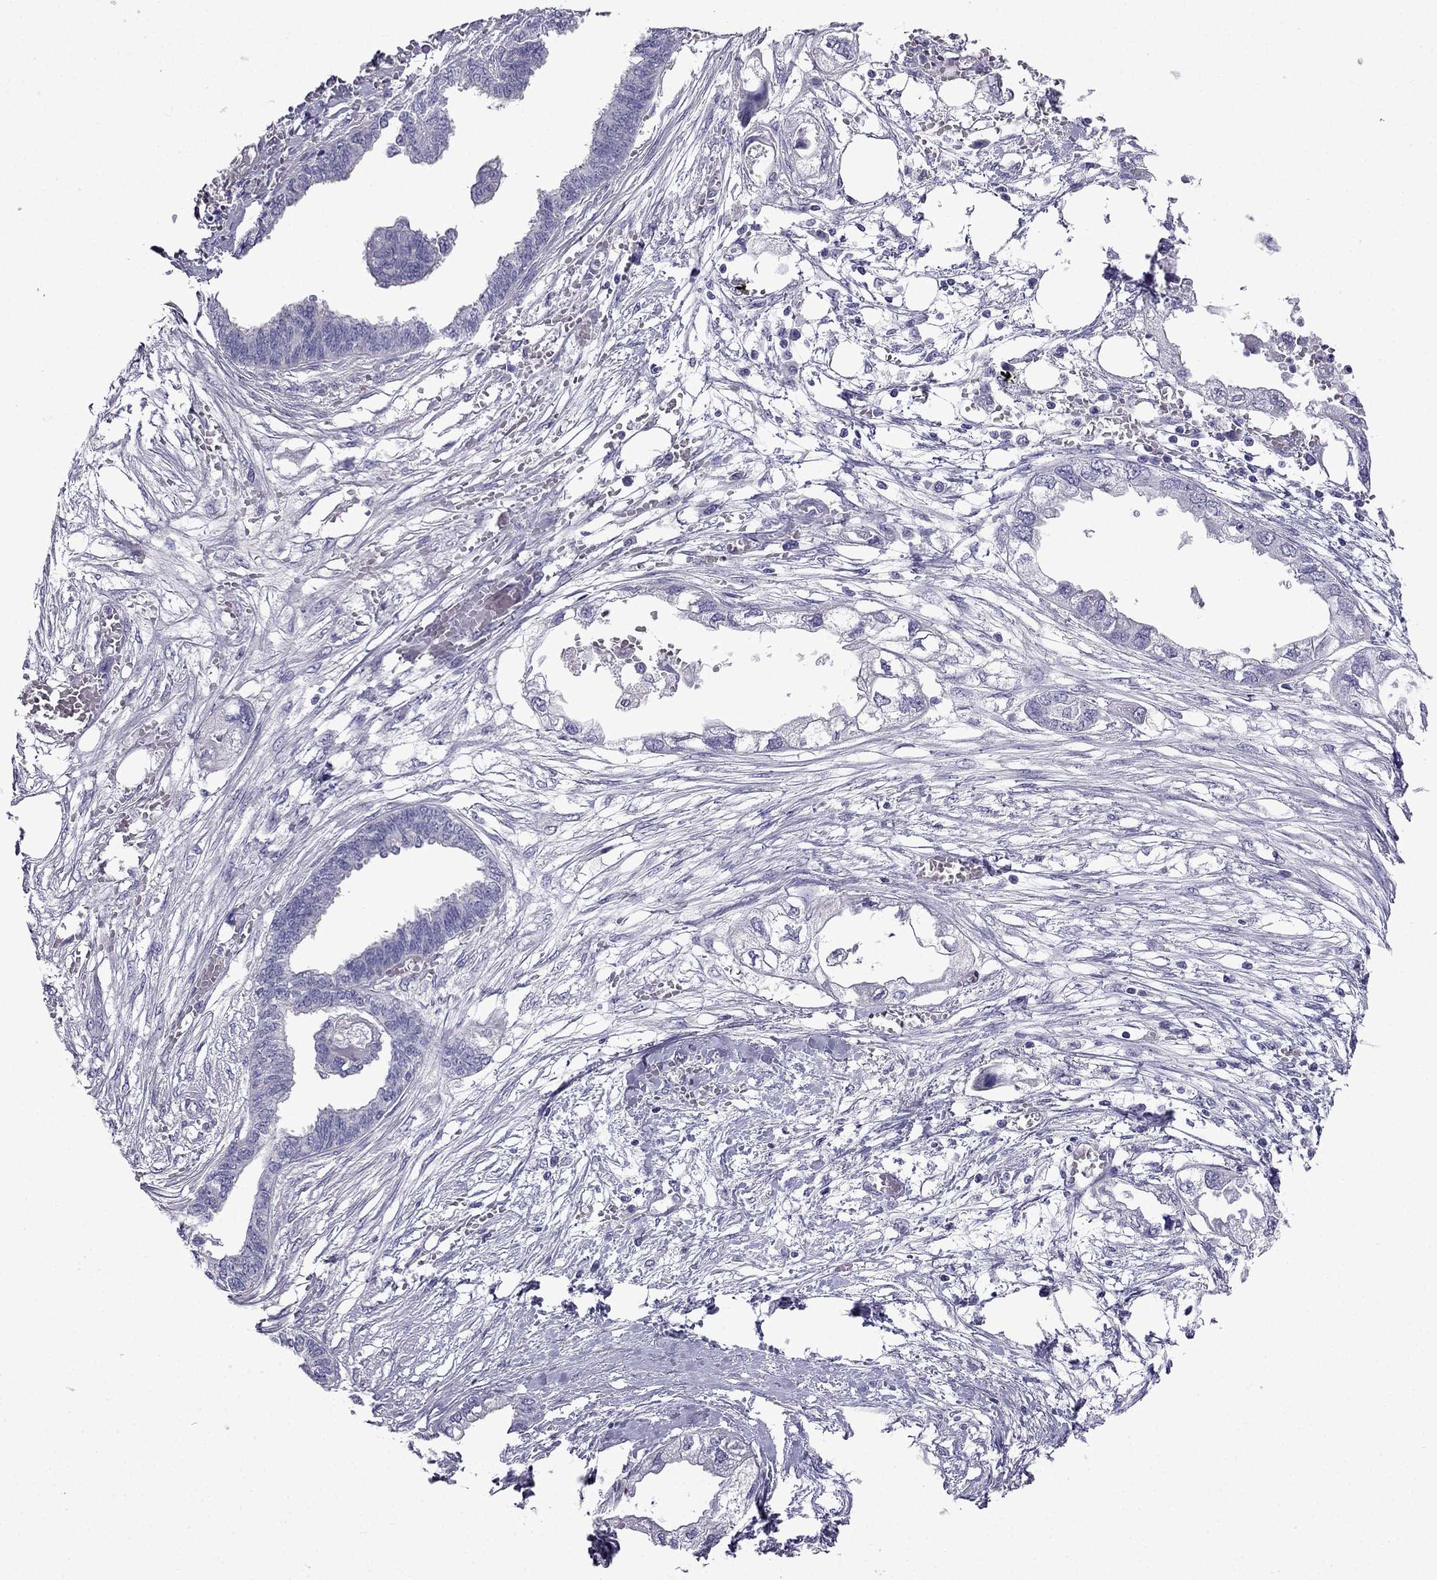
{"staining": {"intensity": "negative", "quantity": "none", "location": "none"}, "tissue": "endometrial cancer", "cell_type": "Tumor cells", "image_type": "cancer", "snomed": [{"axis": "morphology", "description": "Adenocarcinoma, NOS"}, {"axis": "morphology", "description": "Adenocarcinoma, metastatic, NOS"}, {"axis": "topography", "description": "Adipose tissue"}, {"axis": "topography", "description": "Endometrium"}], "caption": "This is a micrograph of immunohistochemistry (IHC) staining of endometrial cancer, which shows no positivity in tumor cells. (DAB (3,3'-diaminobenzidine) immunohistochemistry (IHC) visualized using brightfield microscopy, high magnification).", "gene": "POM121L12", "patient": {"sex": "female", "age": 67}}